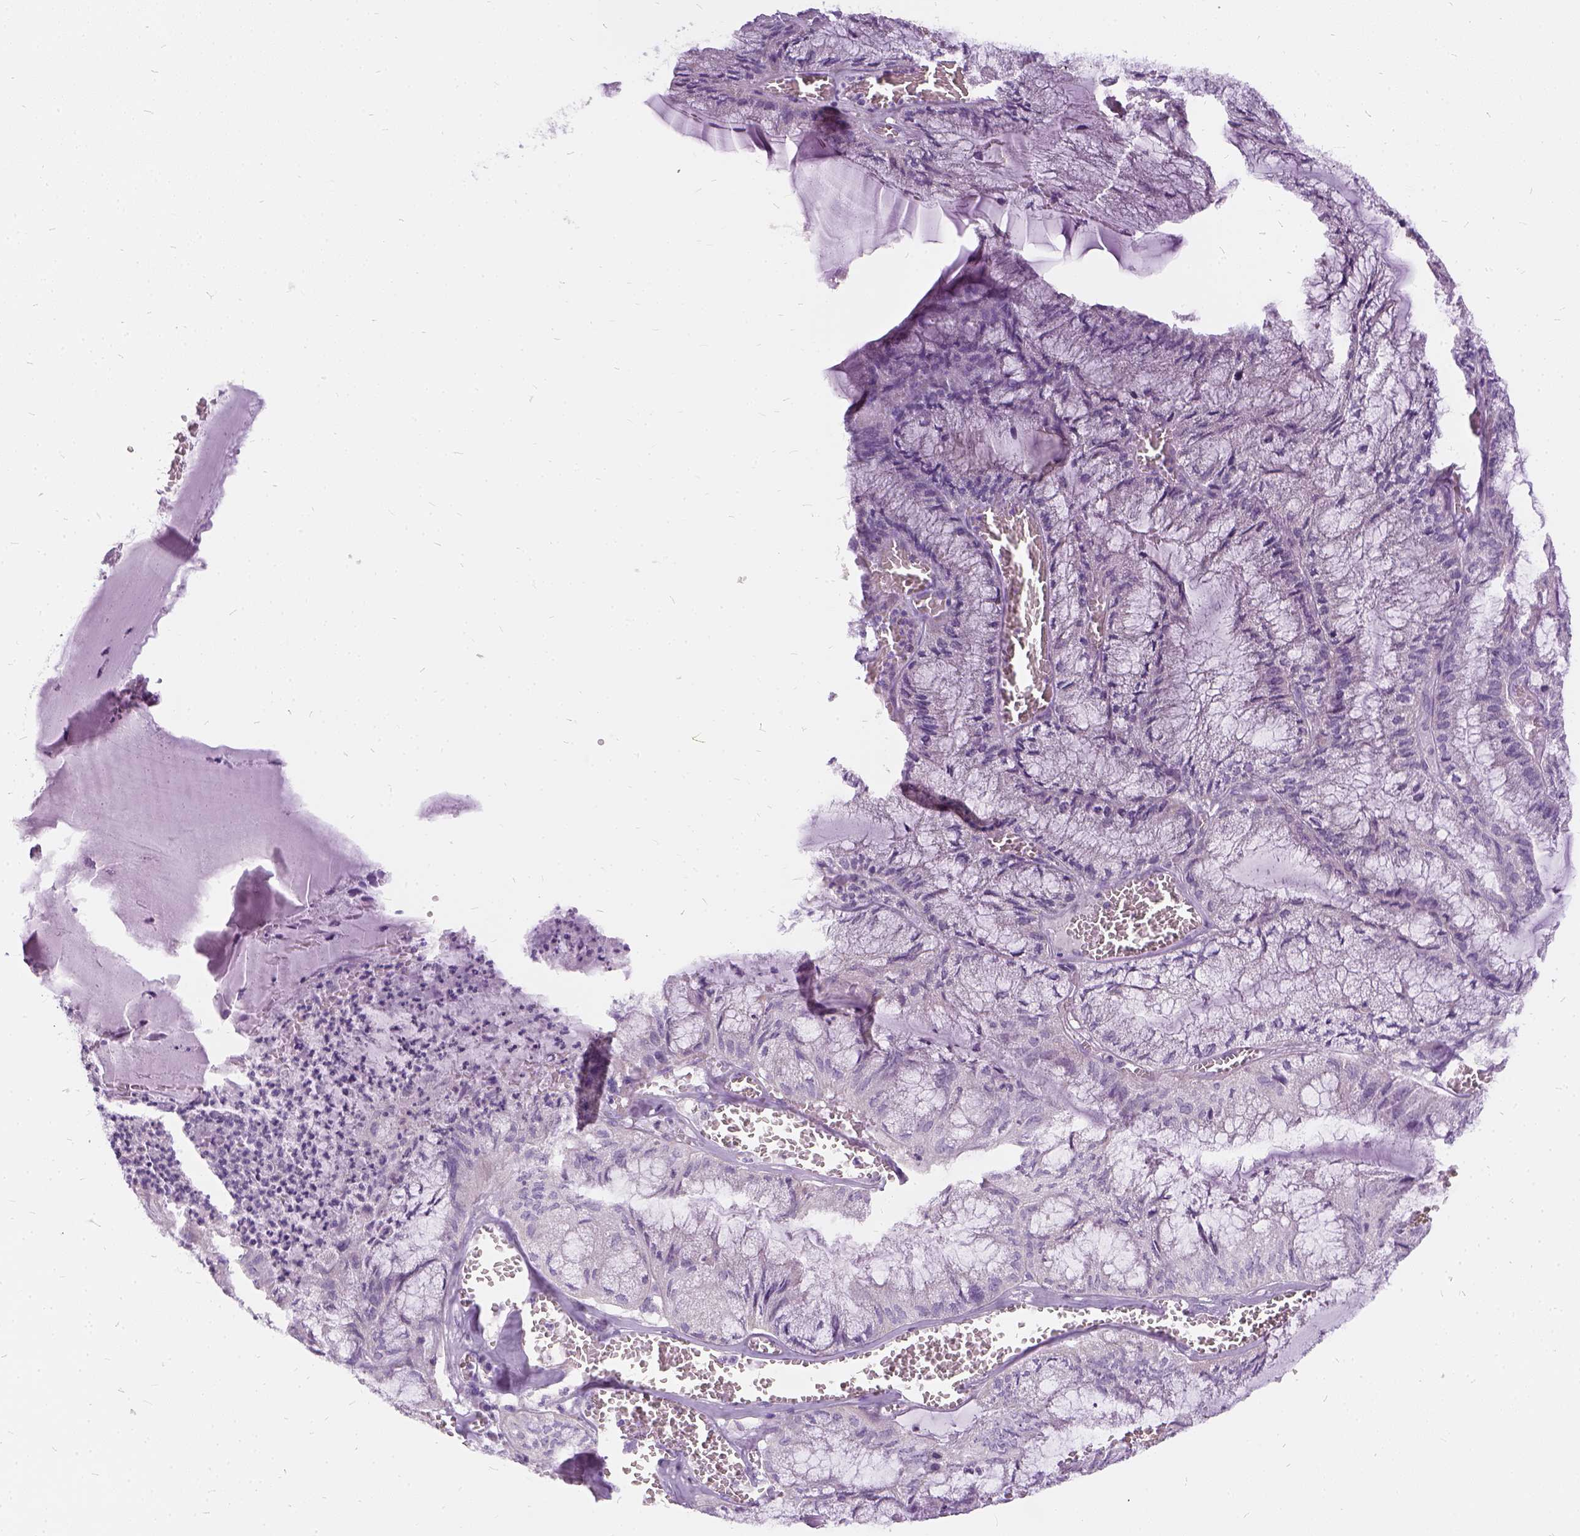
{"staining": {"intensity": "negative", "quantity": "none", "location": "none"}, "tissue": "endometrial cancer", "cell_type": "Tumor cells", "image_type": "cancer", "snomed": [{"axis": "morphology", "description": "Carcinoma, NOS"}, {"axis": "topography", "description": "Endometrium"}], "caption": "This is an immunohistochemistry photomicrograph of human carcinoma (endometrial). There is no expression in tumor cells.", "gene": "FDX1", "patient": {"sex": "female", "age": 62}}